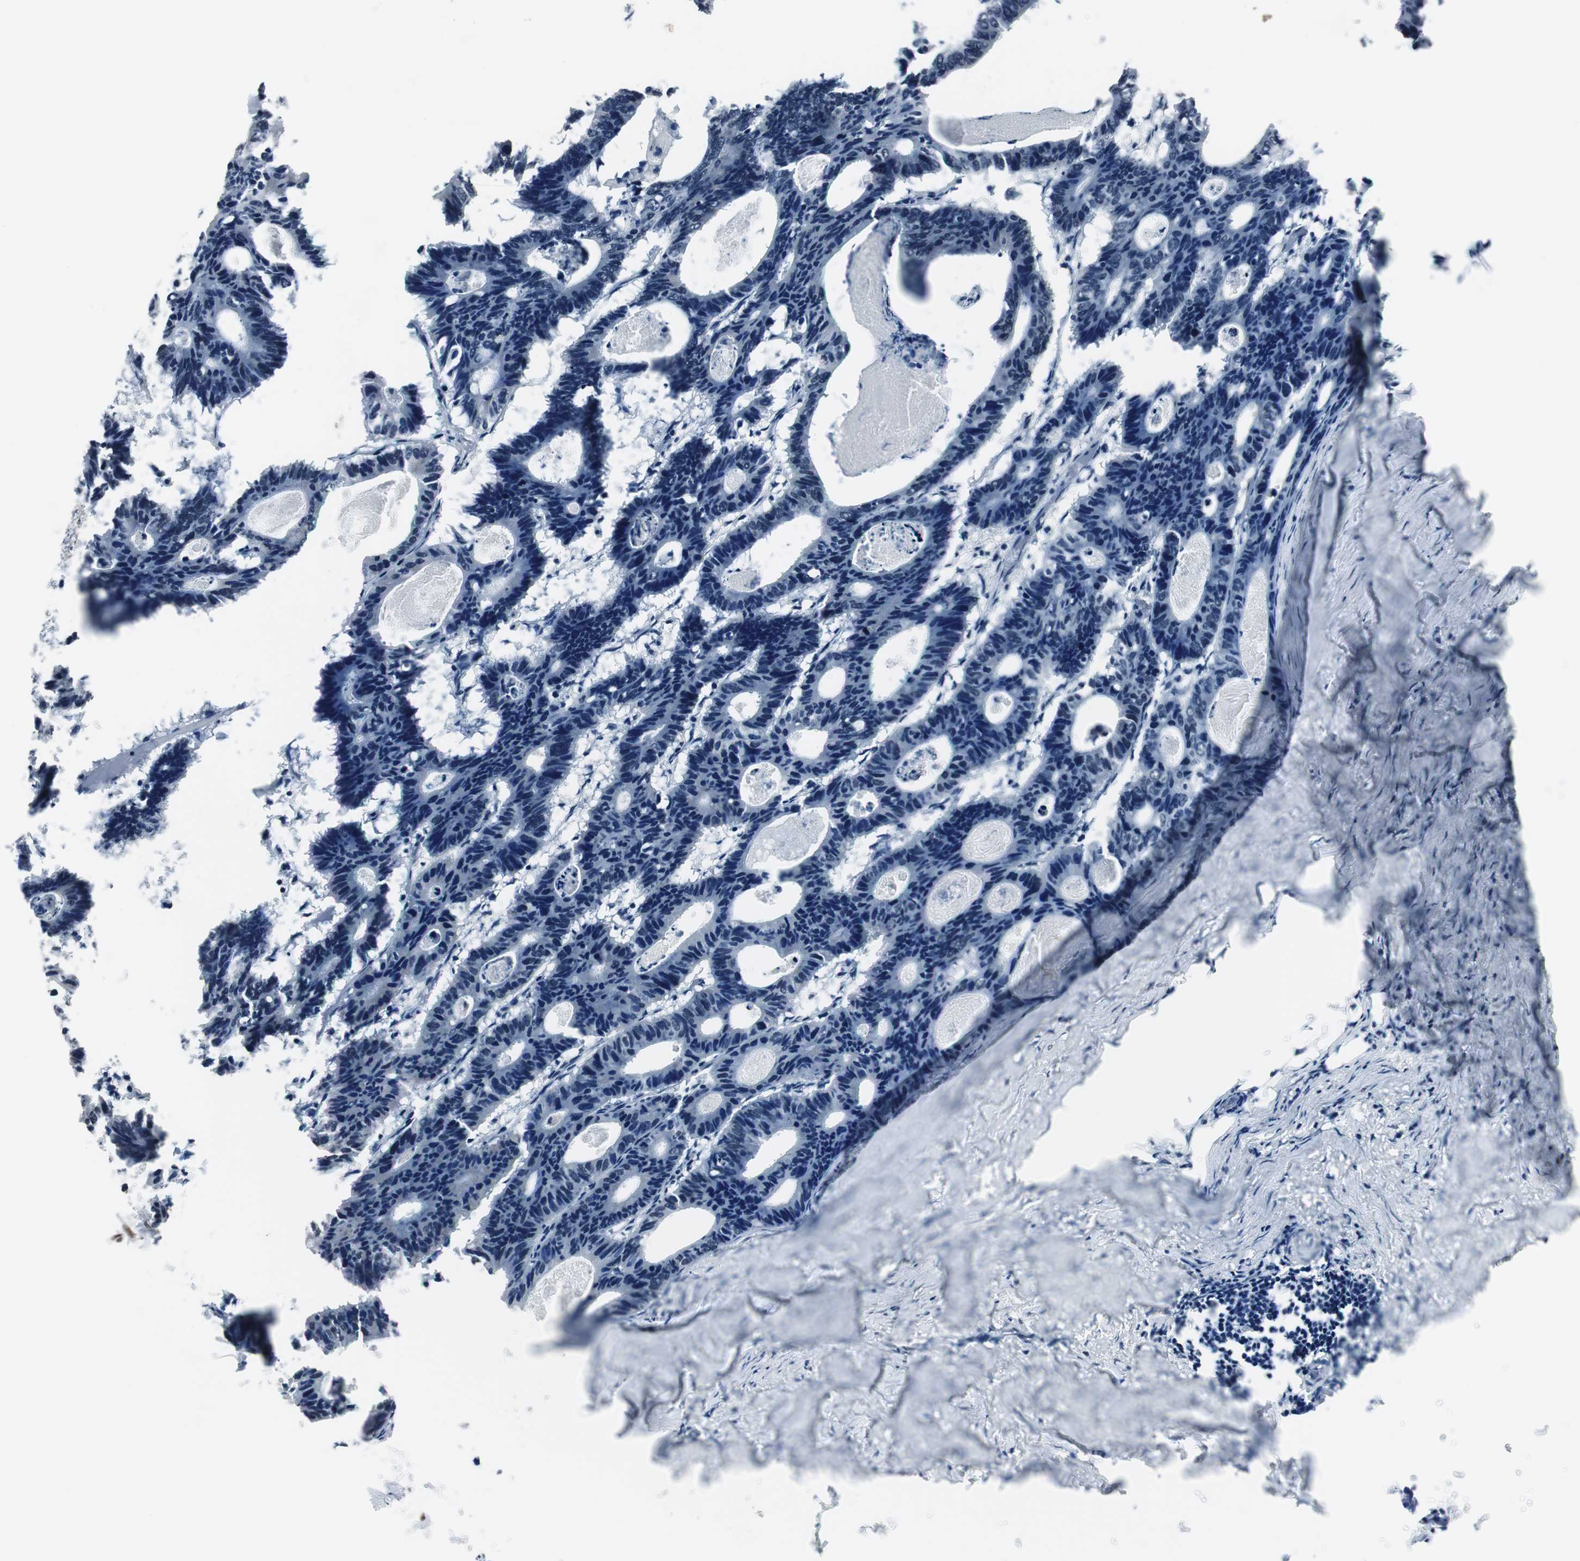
{"staining": {"intensity": "negative", "quantity": "none", "location": "none"}, "tissue": "colorectal cancer", "cell_type": "Tumor cells", "image_type": "cancer", "snomed": [{"axis": "morphology", "description": "Adenocarcinoma, NOS"}, {"axis": "topography", "description": "Colon"}], "caption": "Photomicrograph shows no protein staining in tumor cells of colorectal adenocarcinoma tissue. (DAB (3,3'-diaminobenzidine) immunohistochemistry (IHC) visualized using brightfield microscopy, high magnification).", "gene": "CDK9", "patient": {"sex": "female", "age": 55}}